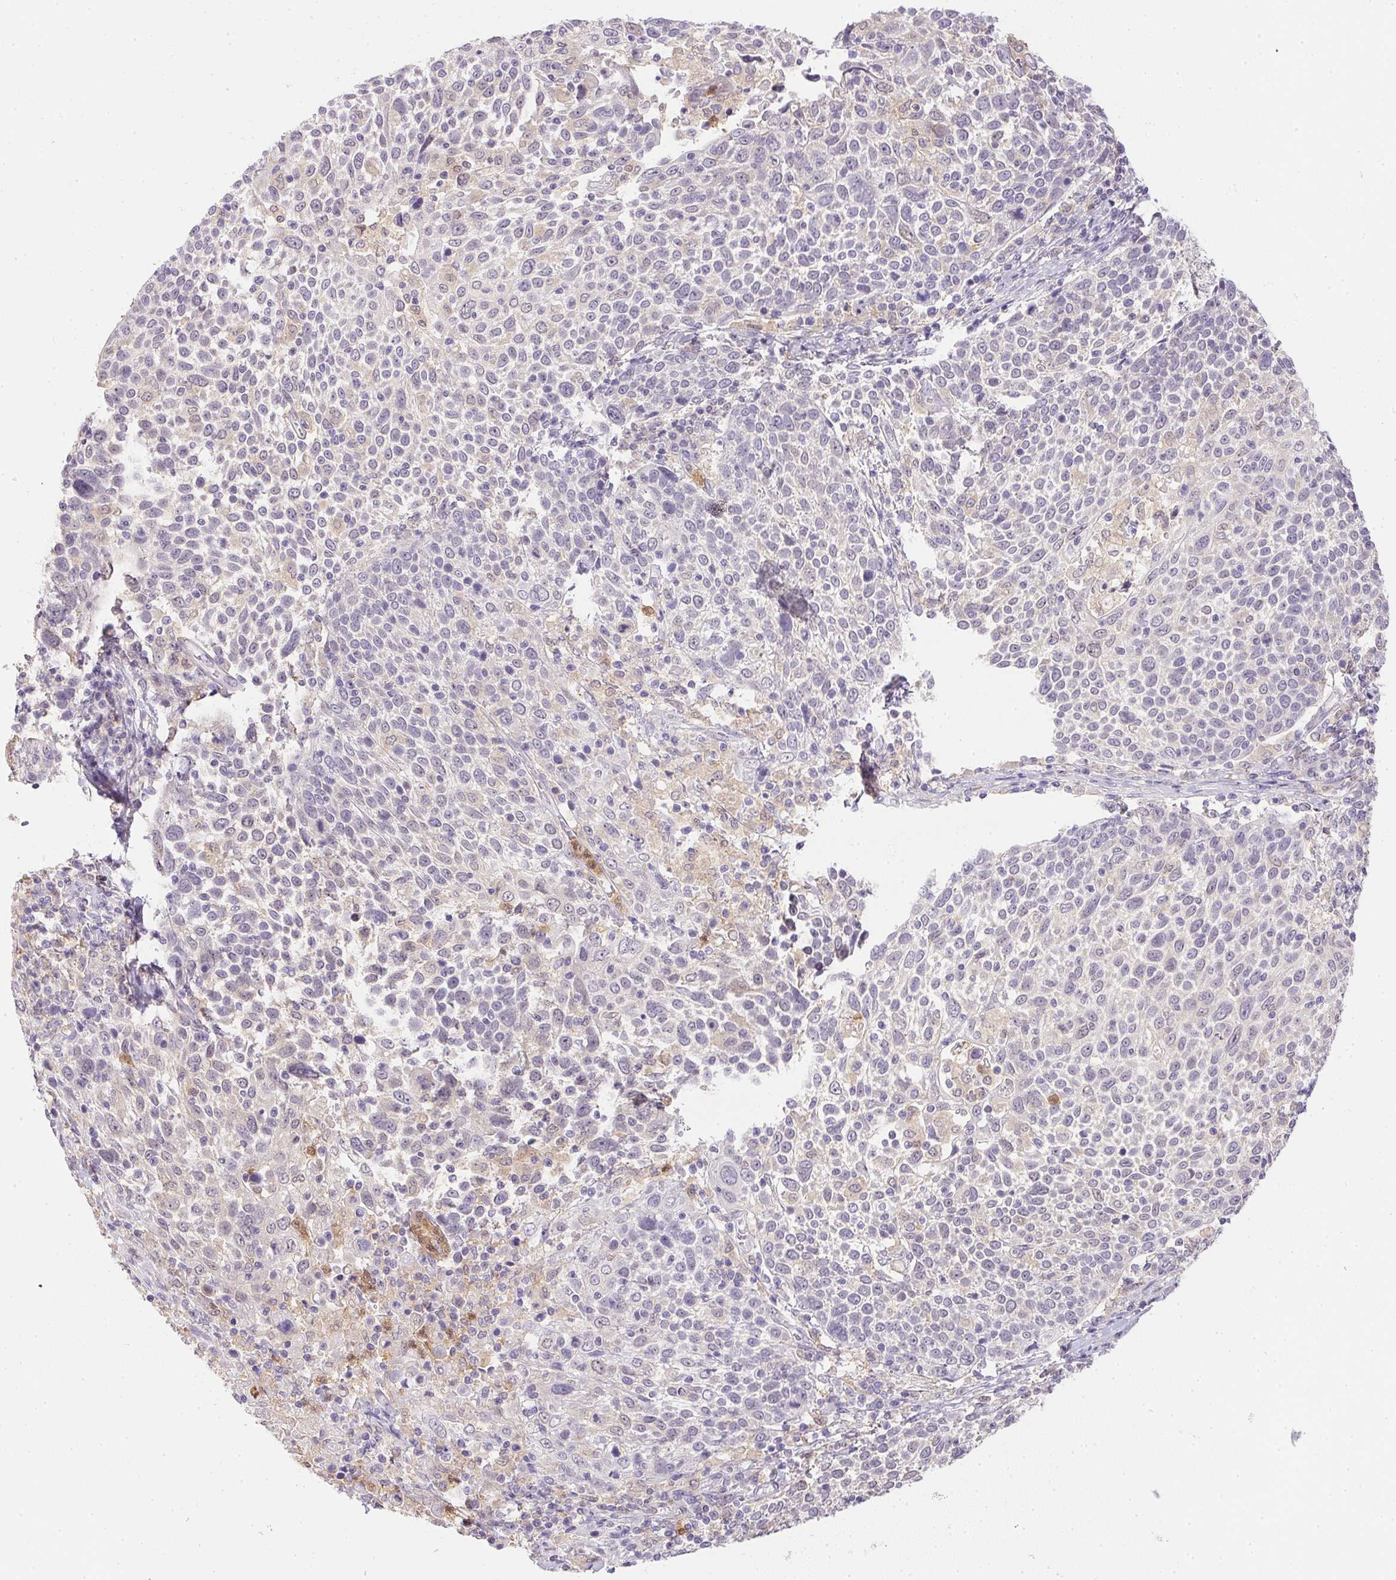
{"staining": {"intensity": "negative", "quantity": "none", "location": "none"}, "tissue": "cervical cancer", "cell_type": "Tumor cells", "image_type": "cancer", "snomed": [{"axis": "morphology", "description": "Squamous cell carcinoma, NOS"}, {"axis": "topography", "description": "Cervix"}], "caption": "There is no significant staining in tumor cells of cervical cancer.", "gene": "DNAJC5G", "patient": {"sex": "female", "age": 61}}